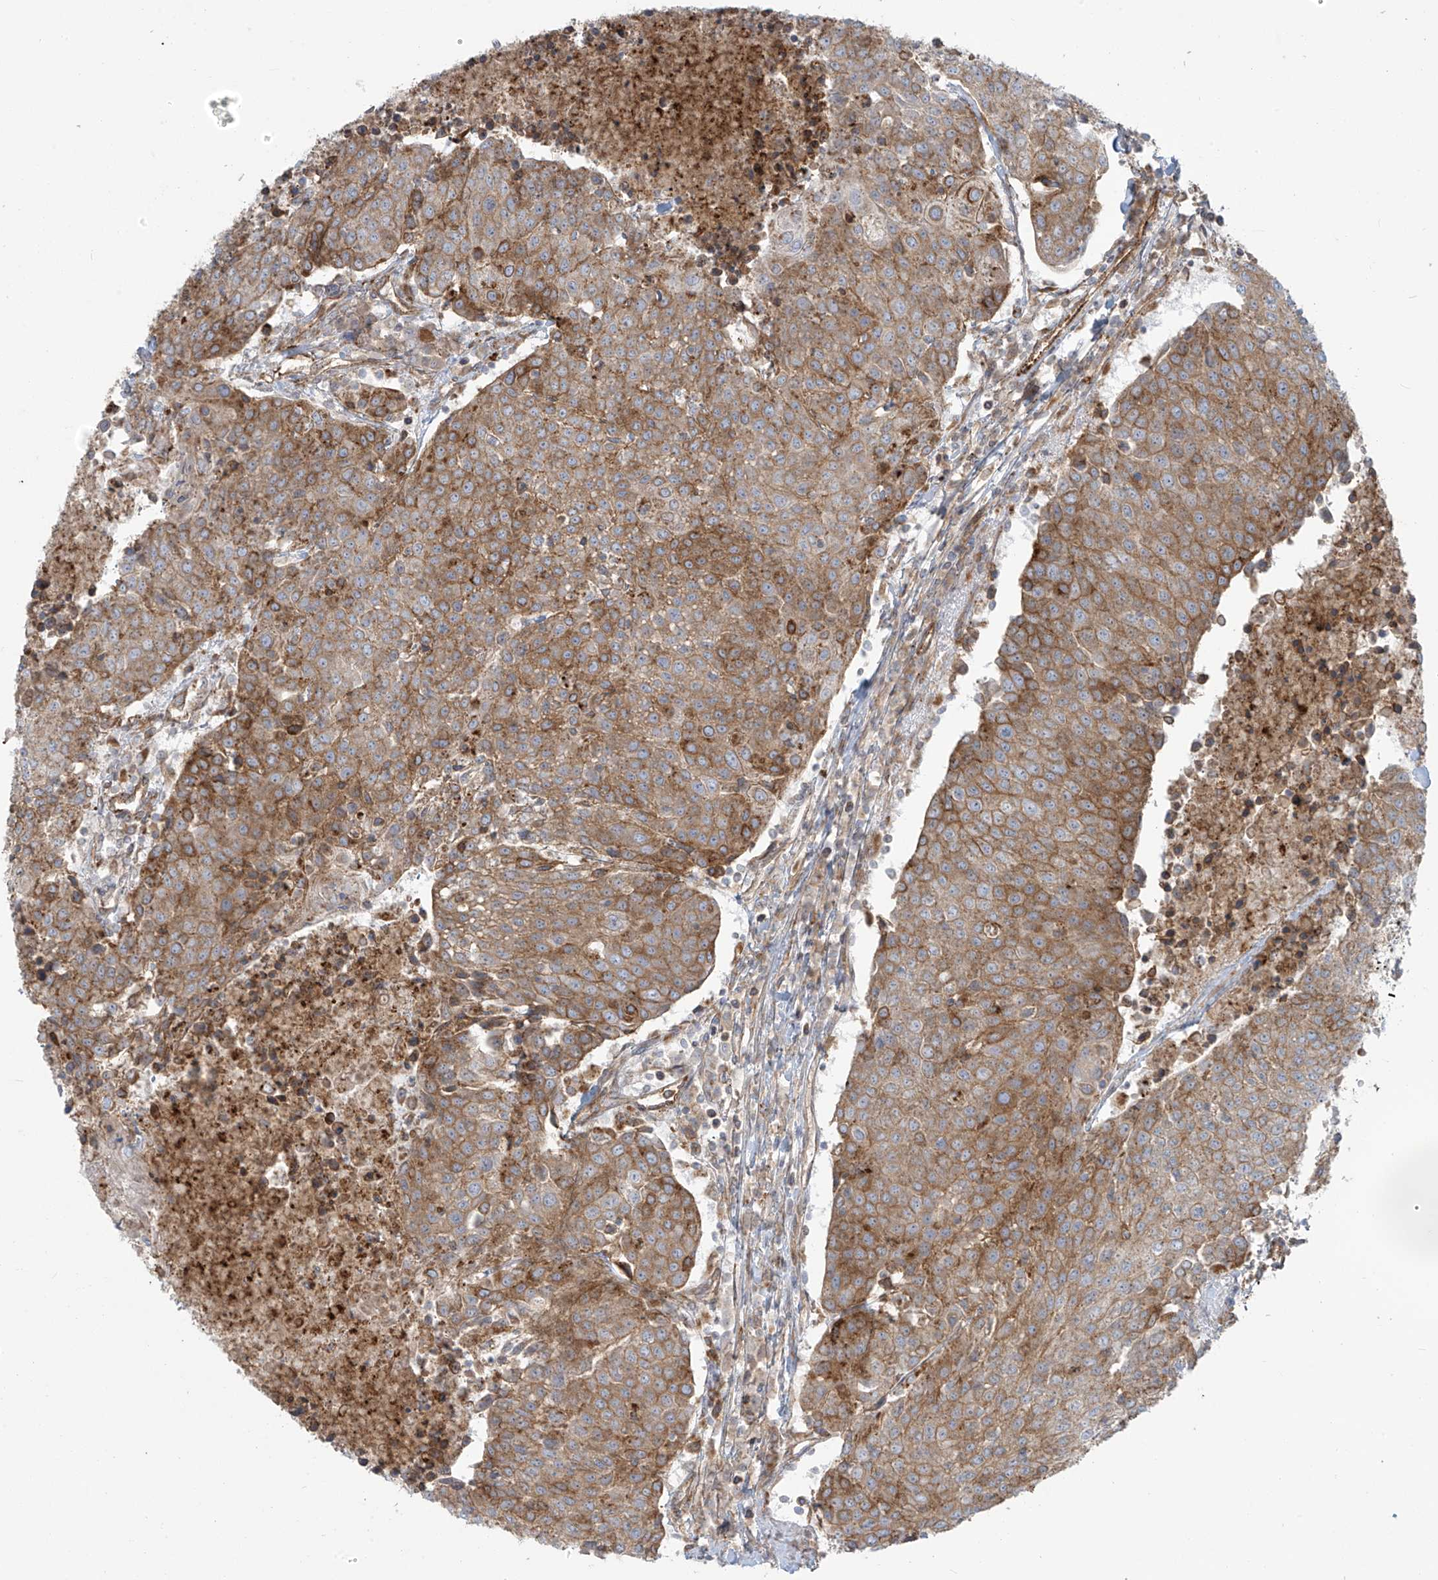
{"staining": {"intensity": "moderate", "quantity": ">75%", "location": "cytoplasmic/membranous"}, "tissue": "urothelial cancer", "cell_type": "Tumor cells", "image_type": "cancer", "snomed": [{"axis": "morphology", "description": "Urothelial carcinoma, High grade"}, {"axis": "topography", "description": "Urinary bladder"}], "caption": "Immunohistochemistry (IHC) (DAB (3,3'-diaminobenzidine)) staining of high-grade urothelial carcinoma demonstrates moderate cytoplasmic/membranous protein staining in about >75% of tumor cells. (brown staining indicates protein expression, while blue staining denotes nuclei).", "gene": "LZTS3", "patient": {"sex": "female", "age": 85}}